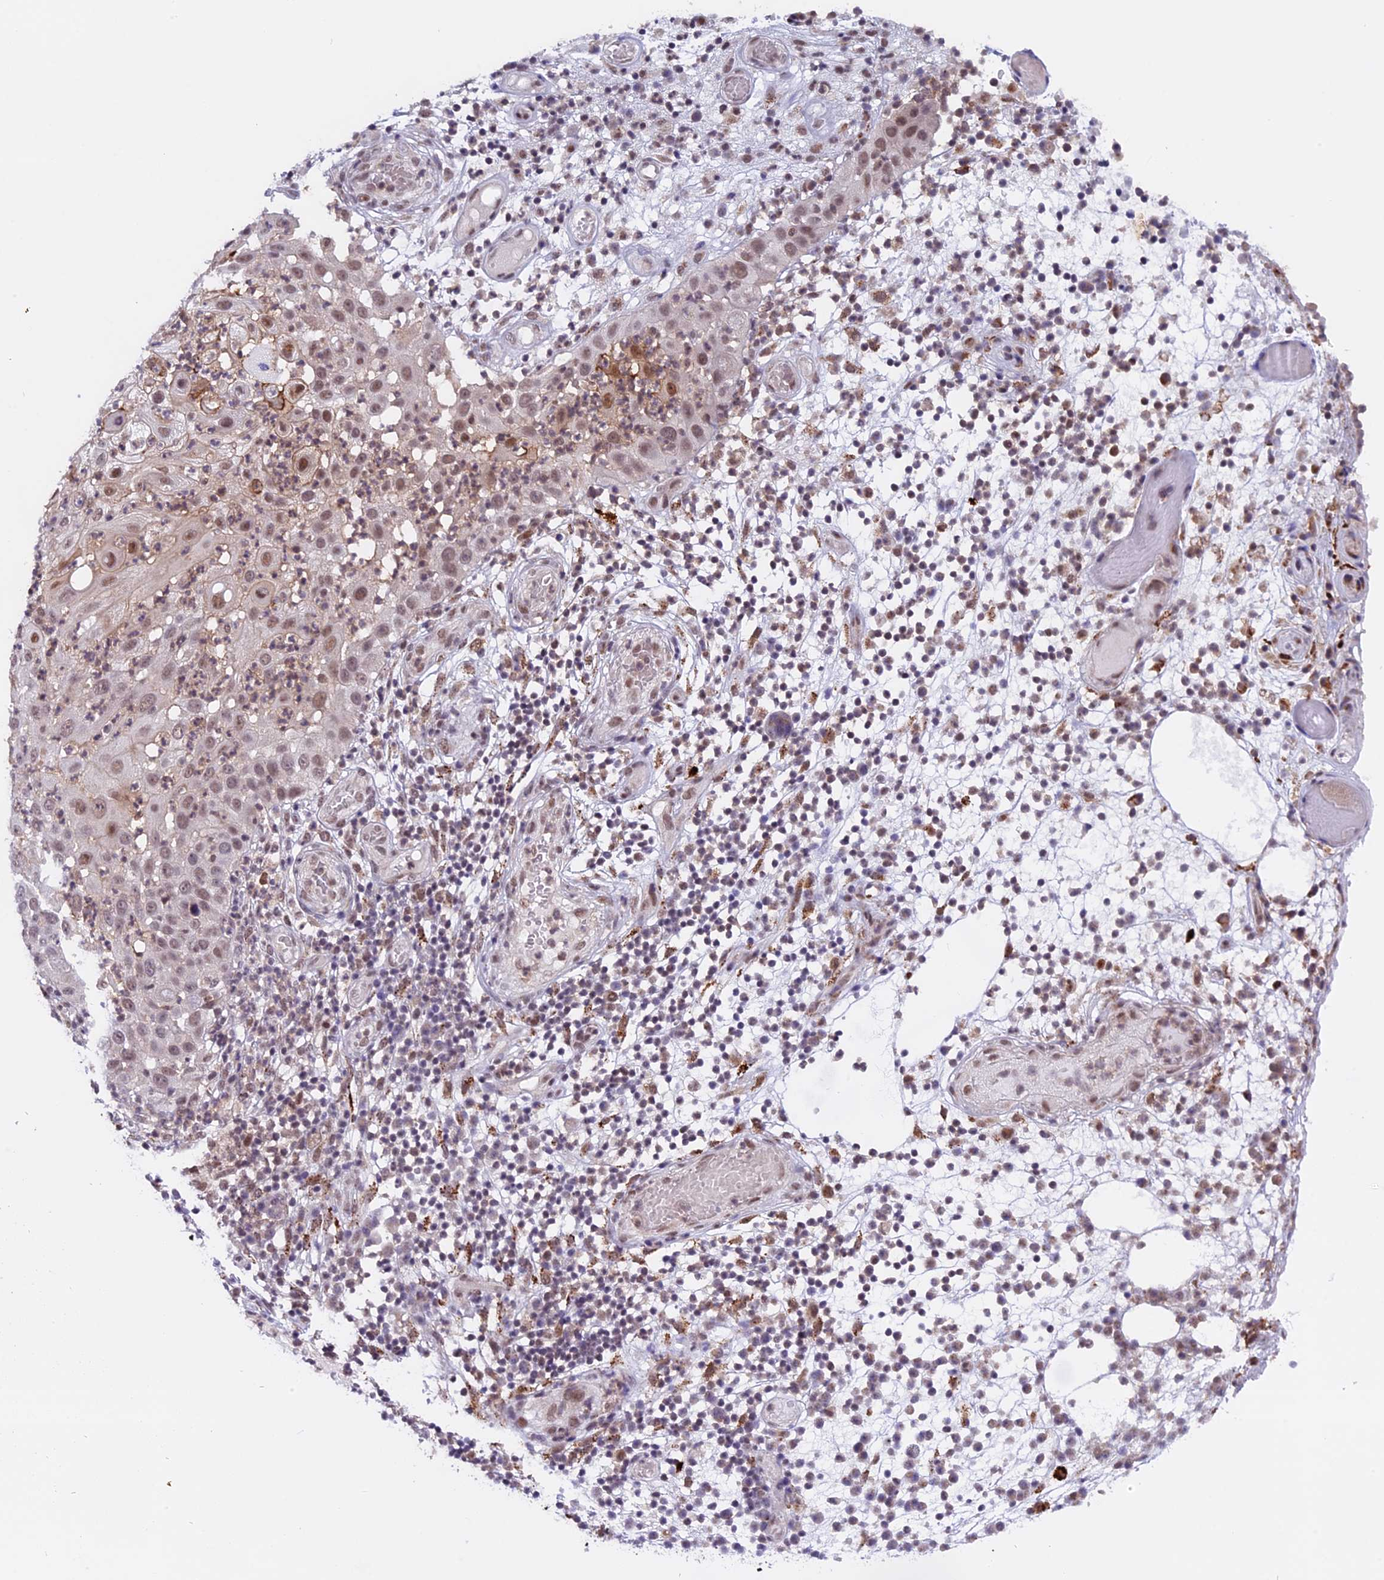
{"staining": {"intensity": "moderate", "quantity": "25%-75%", "location": "nuclear"}, "tissue": "skin cancer", "cell_type": "Tumor cells", "image_type": "cancer", "snomed": [{"axis": "morphology", "description": "Squamous cell carcinoma, NOS"}, {"axis": "topography", "description": "Skin"}], "caption": "Squamous cell carcinoma (skin) was stained to show a protein in brown. There is medium levels of moderate nuclear staining in about 25%-75% of tumor cells.", "gene": "TADA3", "patient": {"sex": "female", "age": 44}}